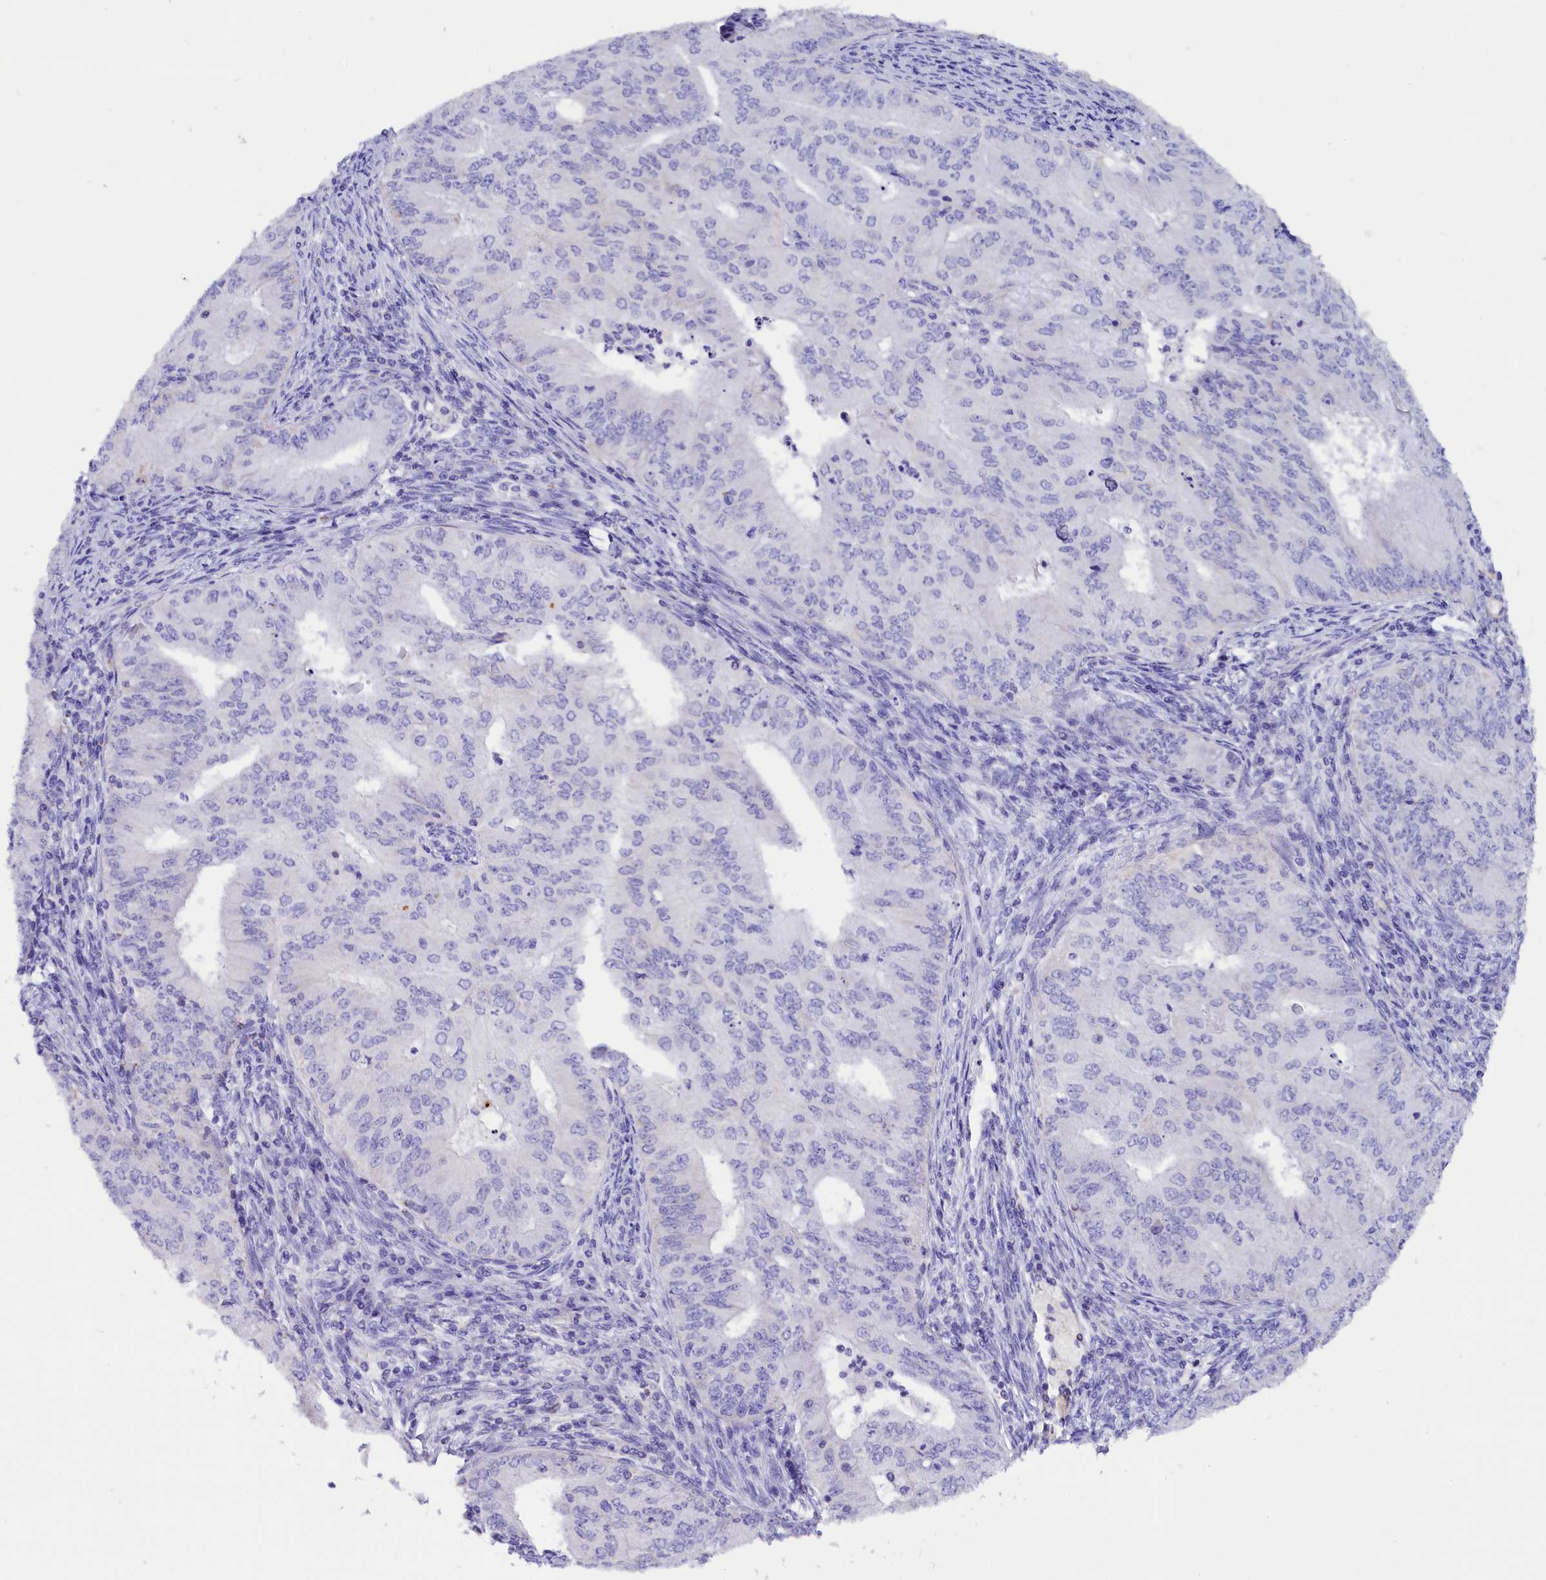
{"staining": {"intensity": "negative", "quantity": "none", "location": "none"}, "tissue": "endometrial cancer", "cell_type": "Tumor cells", "image_type": "cancer", "snomed": [{"axis": "morphology", "description": "Adenocarcinoma, NOS"}, {"axis": "topography", "description": "Endometrium"}], "caption": "This is an IHC micrograph of endometrial cancer. There is no positivity in tumor cells.", "gene": "ABAT", "patient": {"sex": "female", "age": 50}}